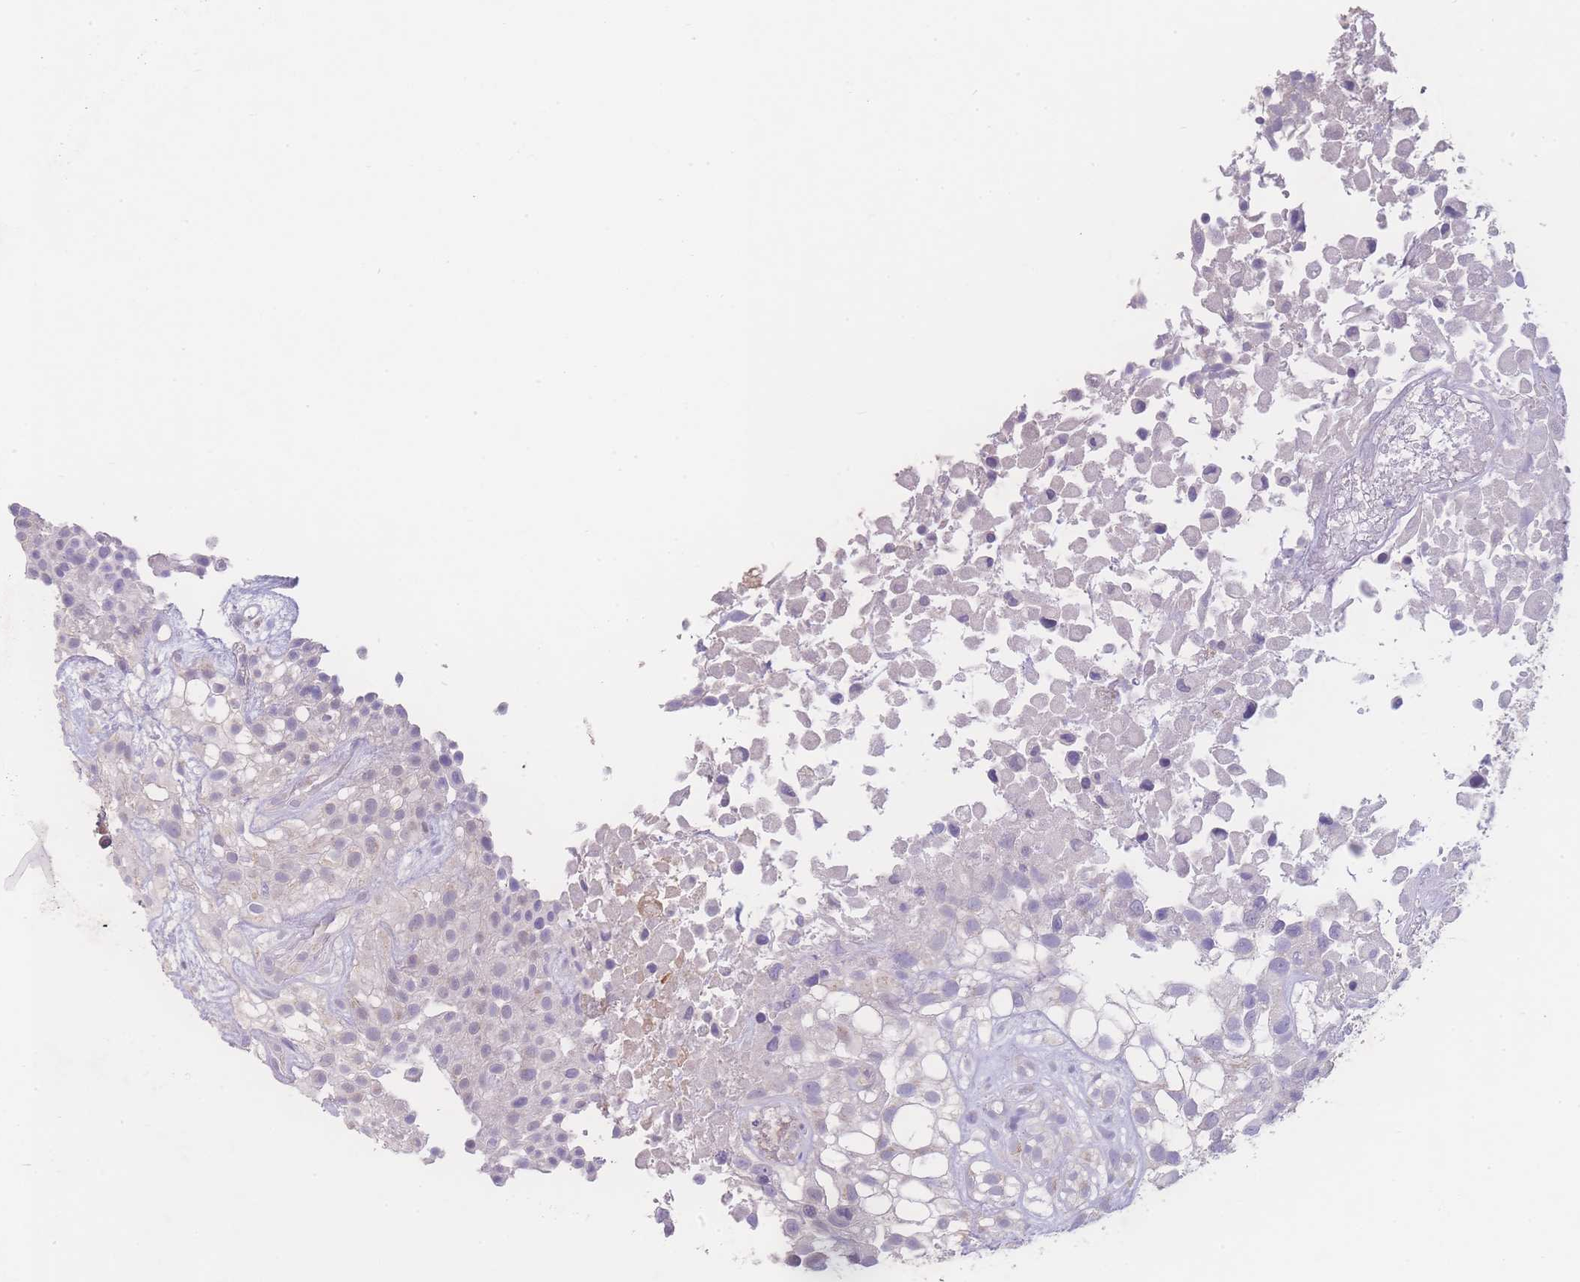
{"staining": {"intensity": "negative", "quantity": "none", "location": "none"}, "tissue": "urothelial cancer", "cell_type": "Tumor cells", "image_type": "cancer", "snomed": [{"axis": "morphology", "description": "Urothelial carcinoma, High grade"}, {"axis": "topography", "description": "Urinary bladder"}], "caption": "A histopathology image of human urothelial cancer is negative for staining in tumor cells.", "gene": "GIPR", "patient": {"sex": "male", "age": 56}}